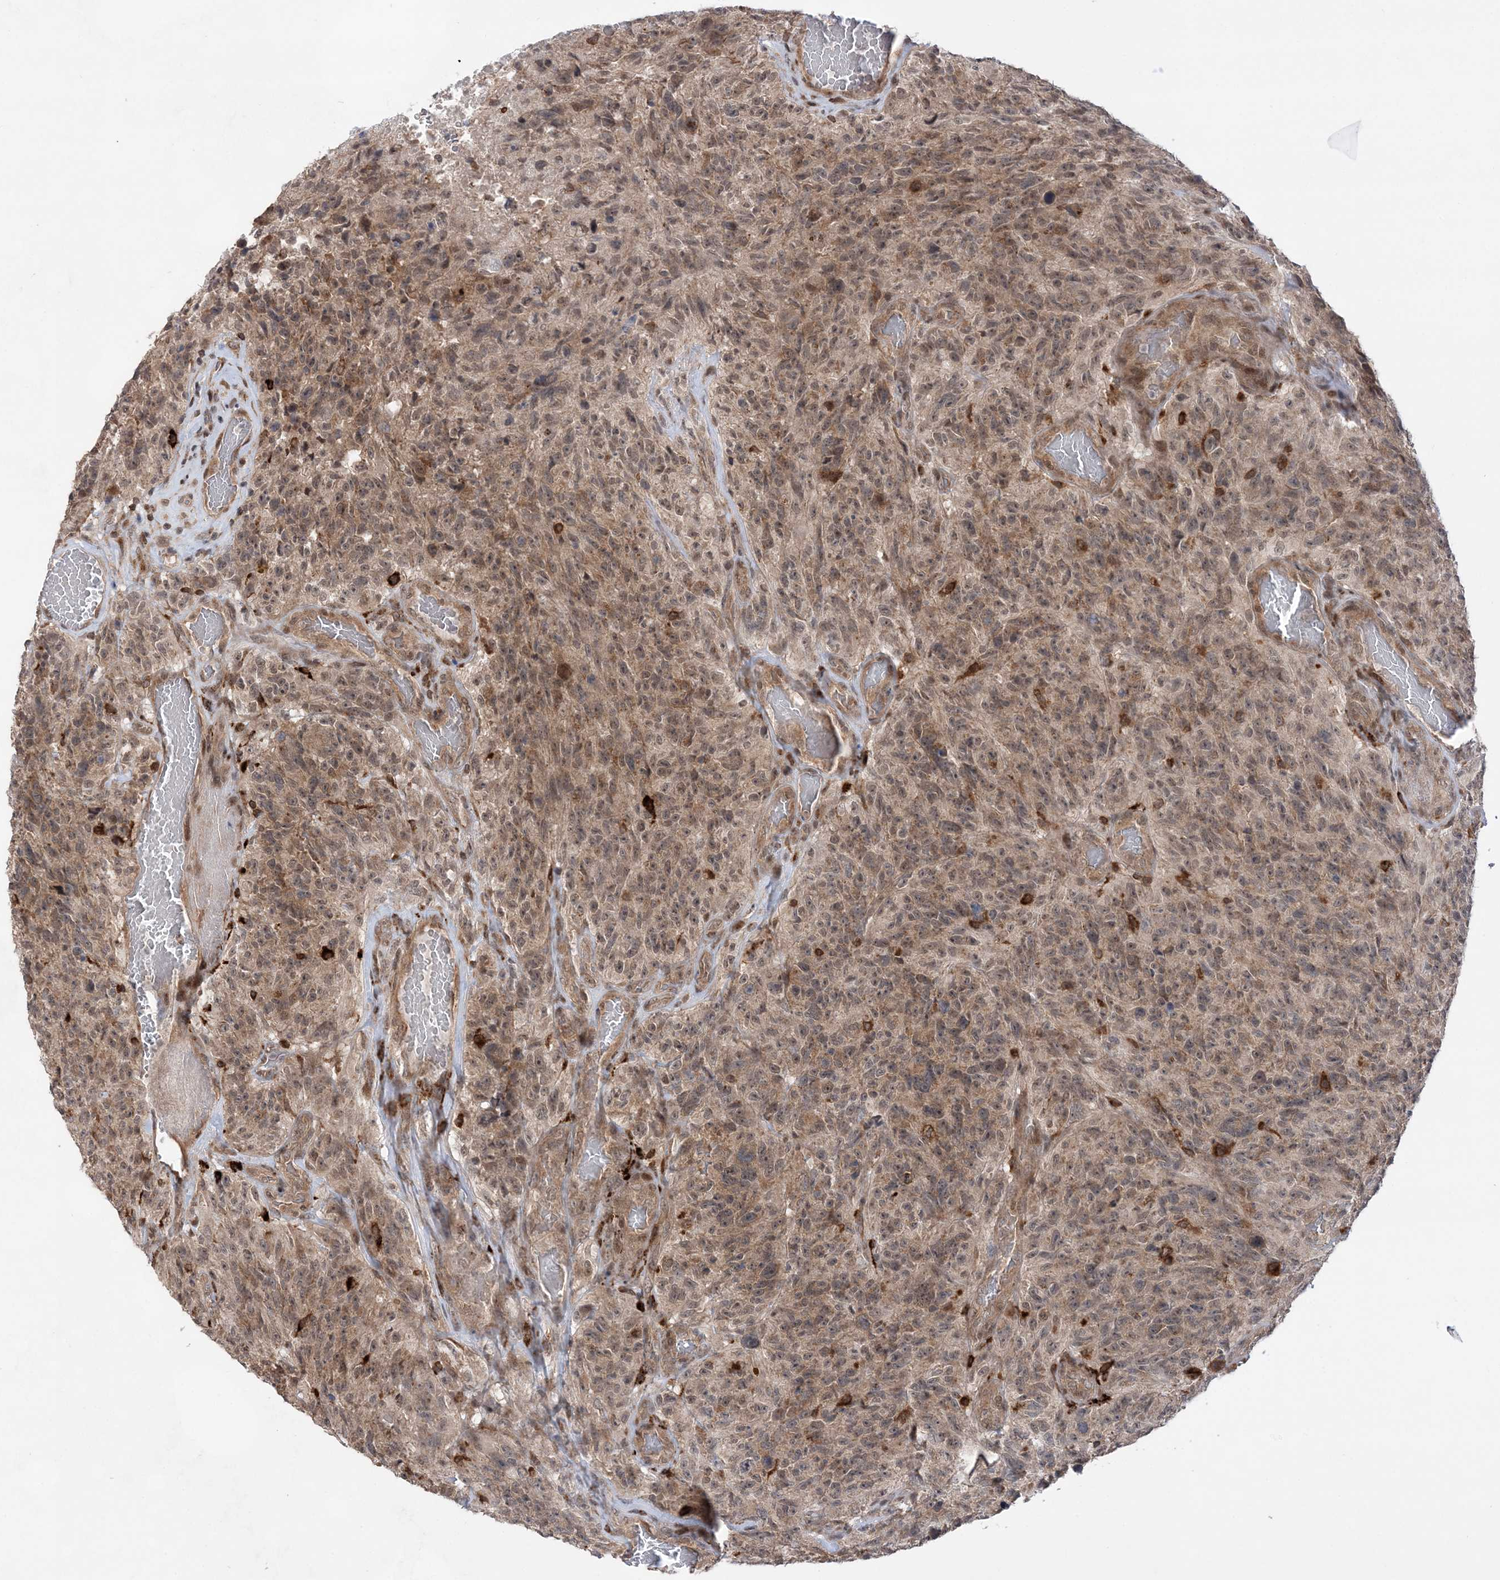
{"staining": {"intensity": "weak", "quantity": ">75%", "location": "nuclear"}, "tissue": "glioma", "cell_type": "Tumor cells", "image_type": "cancer", "snomed": [{"axis": "morphology", "description": "Glioma, malignant, High grade"}, {"axis": "topography", "description": "Brain"}], "caption": "The immunohistochemical stain shows weak nuclear staining in tumor cells of malignant high-grade glioma tissue. (DAB (3,3'-diaminobenzidine) IHC with brightfield microscopy, high magnification).", "gene": "ANAPC15", "patient": {"sex": "male", "age": 69}}